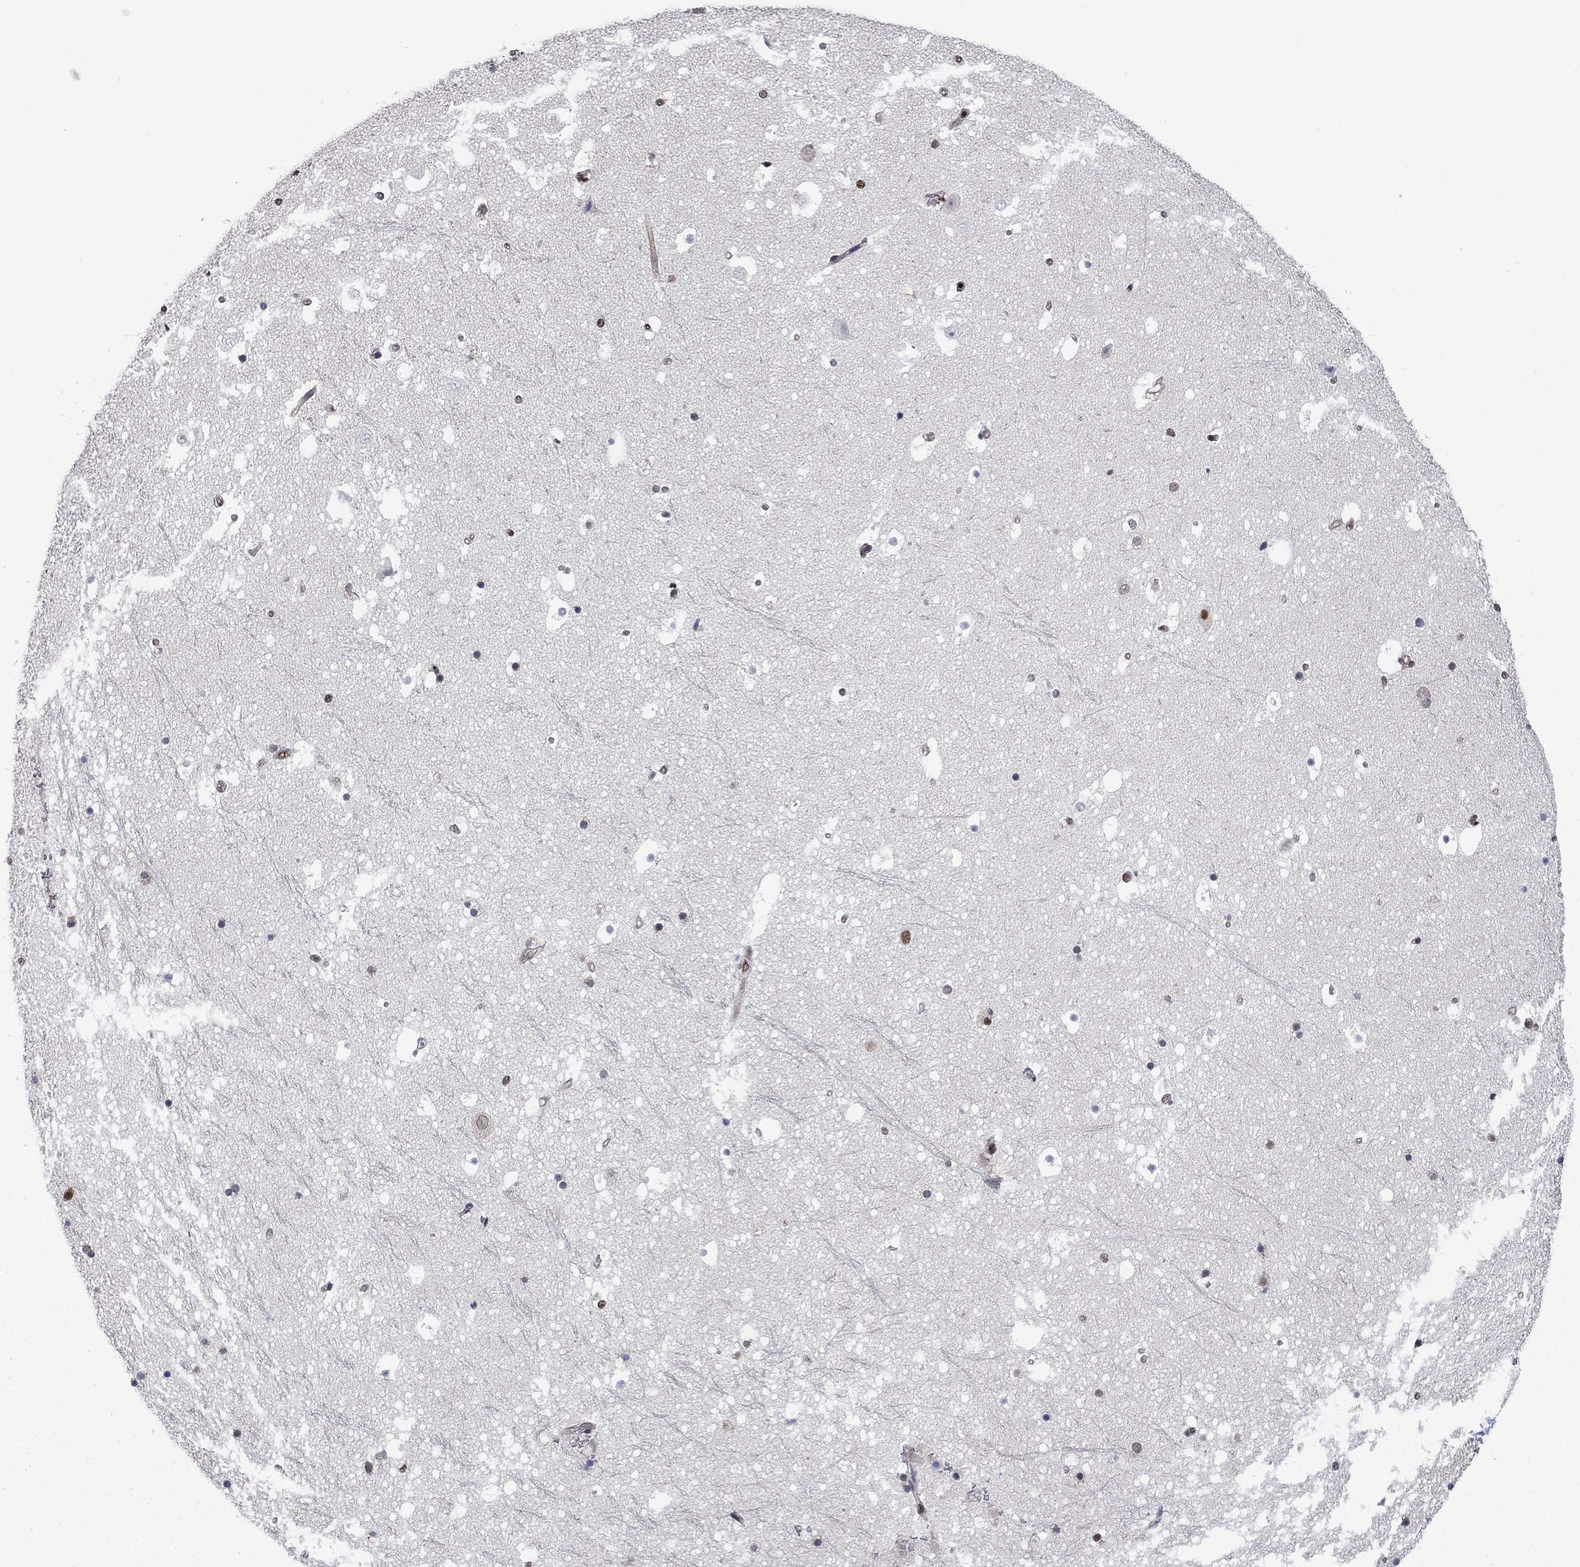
{"staining": {"intensity": "moderate", "quantity": "<25%", "location": "nuclear"}, "tissue": "hippocampus", "cell_type": "Glial cells", "image_type": "normal", "snomed": [{"axis": "morphology", "description": "Normal tissue, NOS"}, {"axis": "topography", "description": "Hippocampus"}], "caption": "An immunohistochemistry (IHC) image of normal tissue is shown. Protein staining in brown shows moderate nuclear positivity in hippocampus within glial cells. (Brightfield microscopy of DAB IHC at high magnification).", "gene": "RPRD1B", "patient": {"sex": "male", "age": 51}}